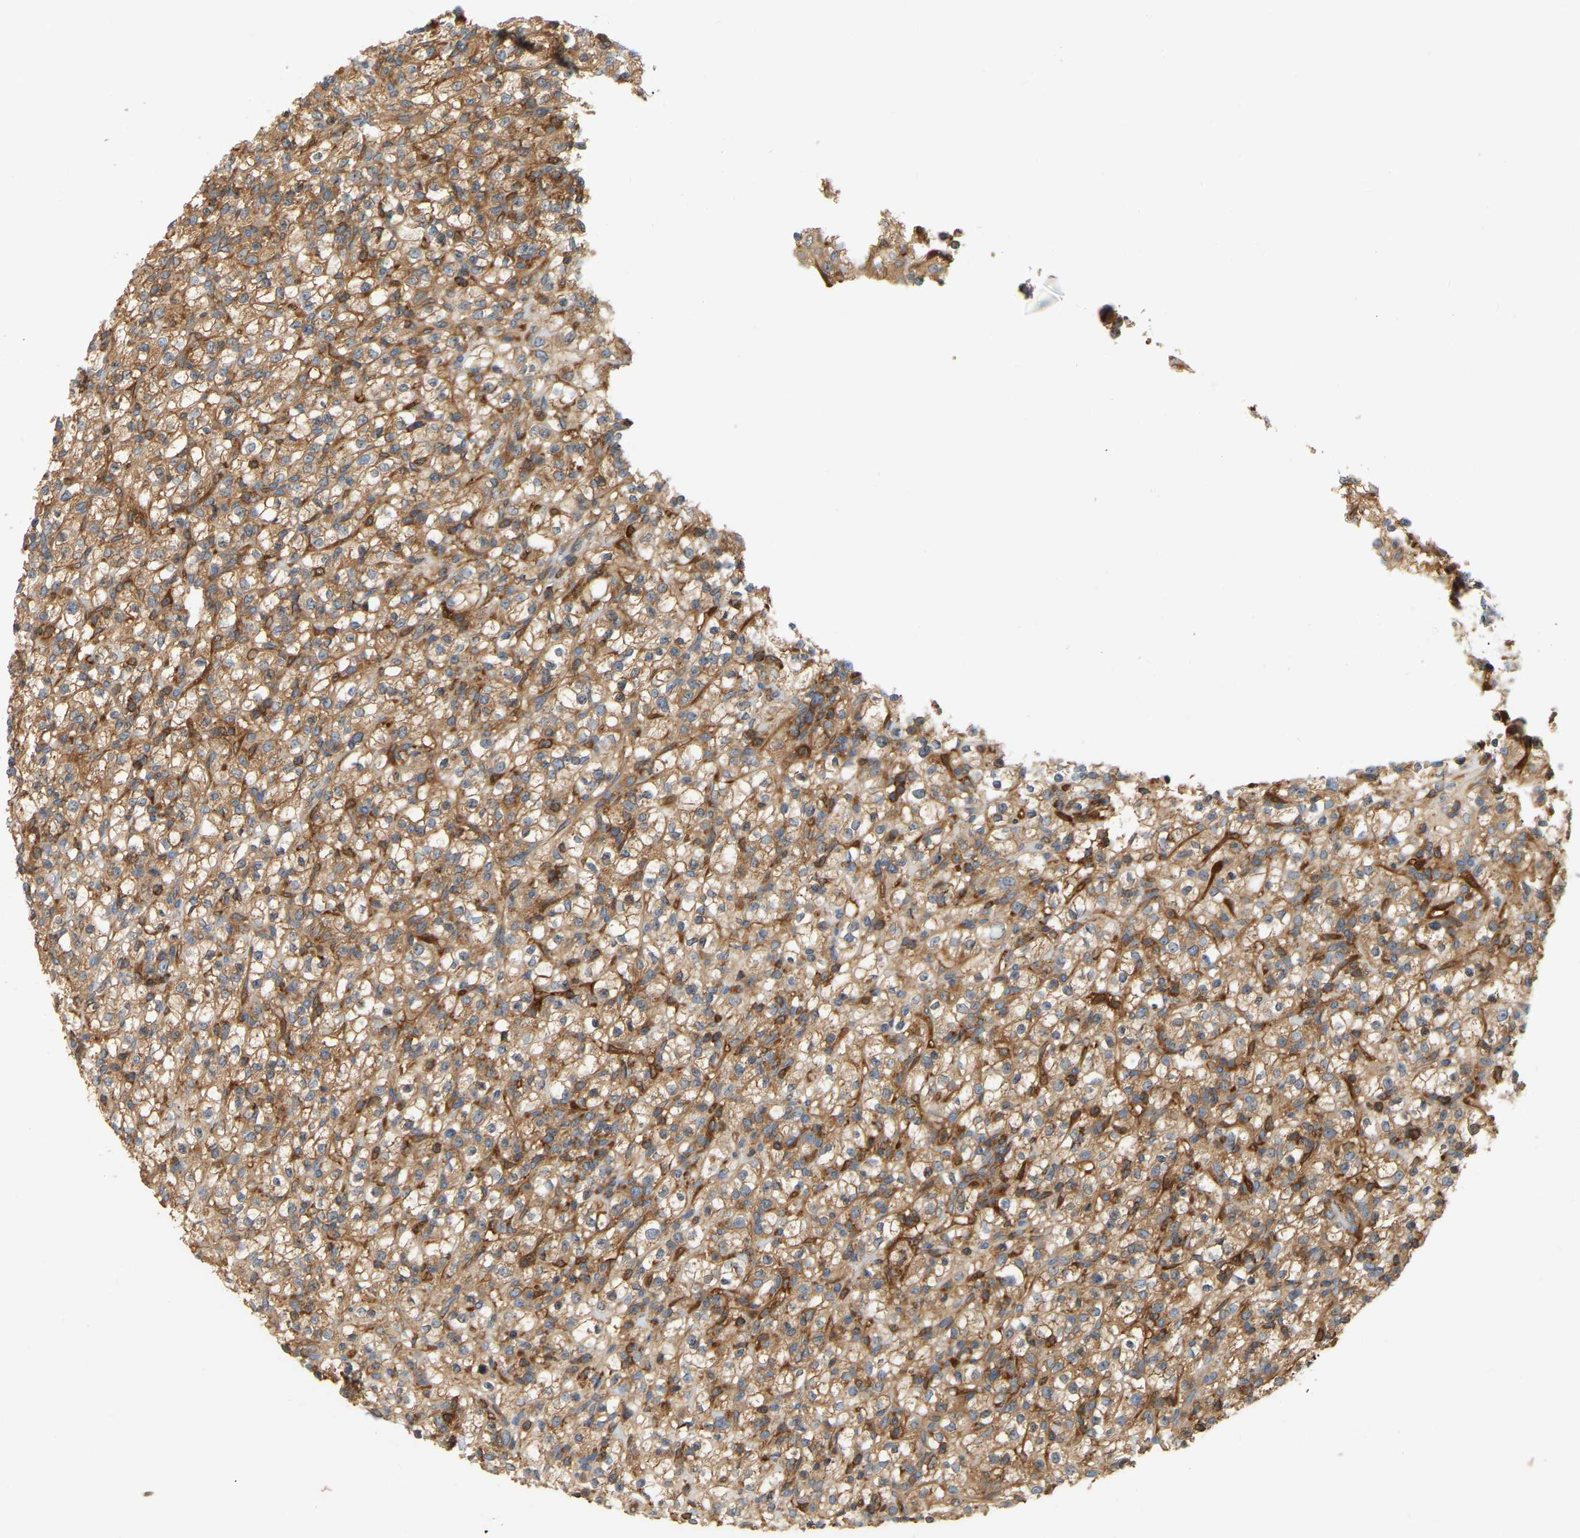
{"staining": {"intensity": "moderate", "quantity": "25%-75%", "location": "cytoplasmic/membranous"}, "tissue": "renal cancer", "cell_type": "Tumor cells", "image_type": "cancer", "snomed": [{"axis": "morphology", "description": "Normal tissue, NOS"}, {"axis": "morphology", "description": "Adenocarcinoma, NOS"}, {"axis": "topography", "description": "Kidney"}], "caption": "A brown stain highlights moderate cytoplasmic/membranous positivity of a protein in renal cancer (adenocarcinoma) tumor cells.", "gene": "AKAP13", "patient": {"sex": "female", "age": 72}}